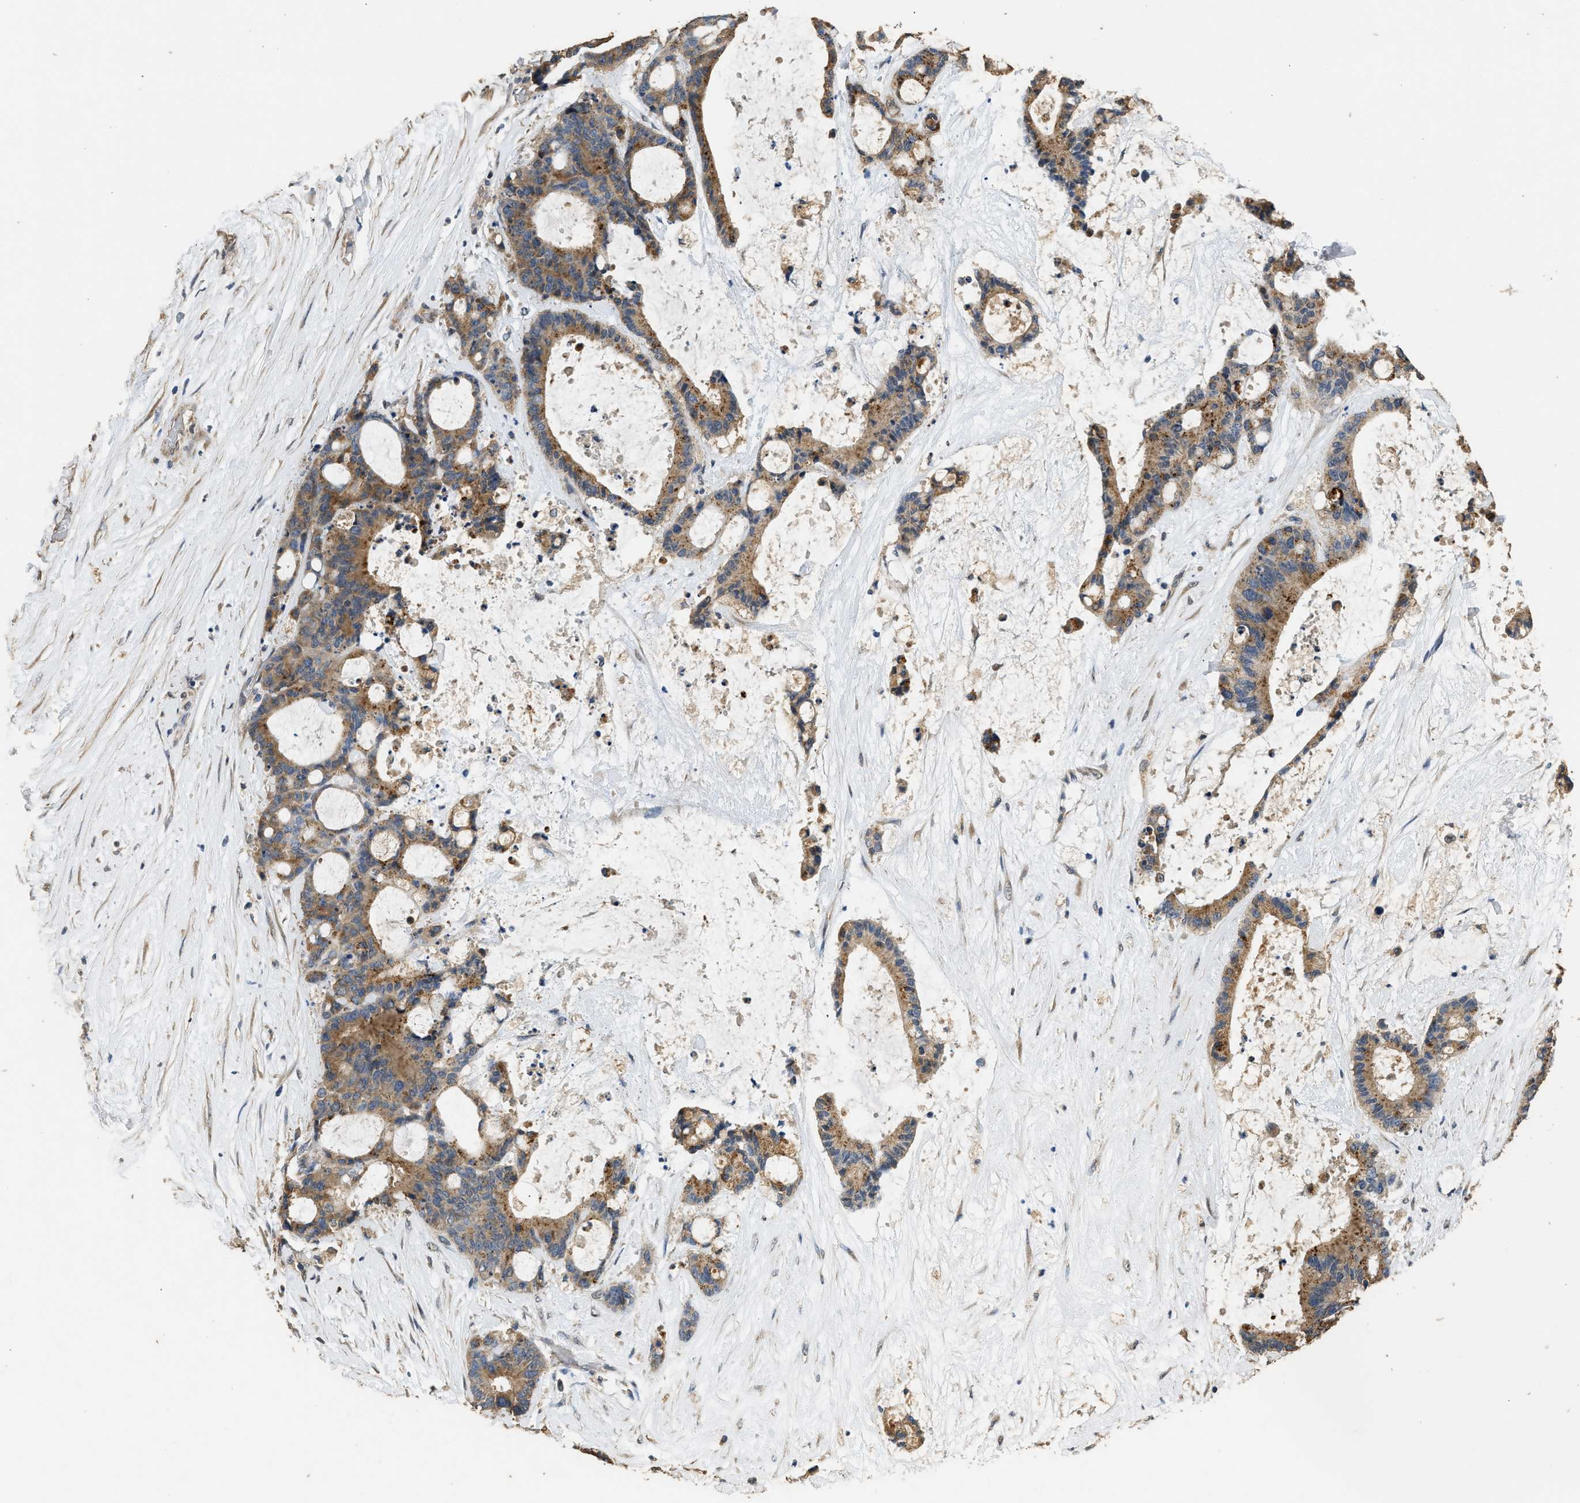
{"staining": {"intensity": "moderate", "quantity": ">75%", "location": "cytoplasmic/membranous"}, "tissue": "liver cancer", "cell_type": "Tumor cells", "image_type": "cancer", "snomed": [{"axis": "morphology", "description": "Cholangiocarcinoma"}, {"axis": "topography", "description": "Liver"}], "caption": "A photomicrograph showing moderate cytoplasmic/membranous positivity in approximately >75% of tumor cells in liver cholangiocarcinoma, as visualized by brown immunohistochemical staining.", "gene": "SPINT2", "patient": {"sex": "female", "age": 73}}